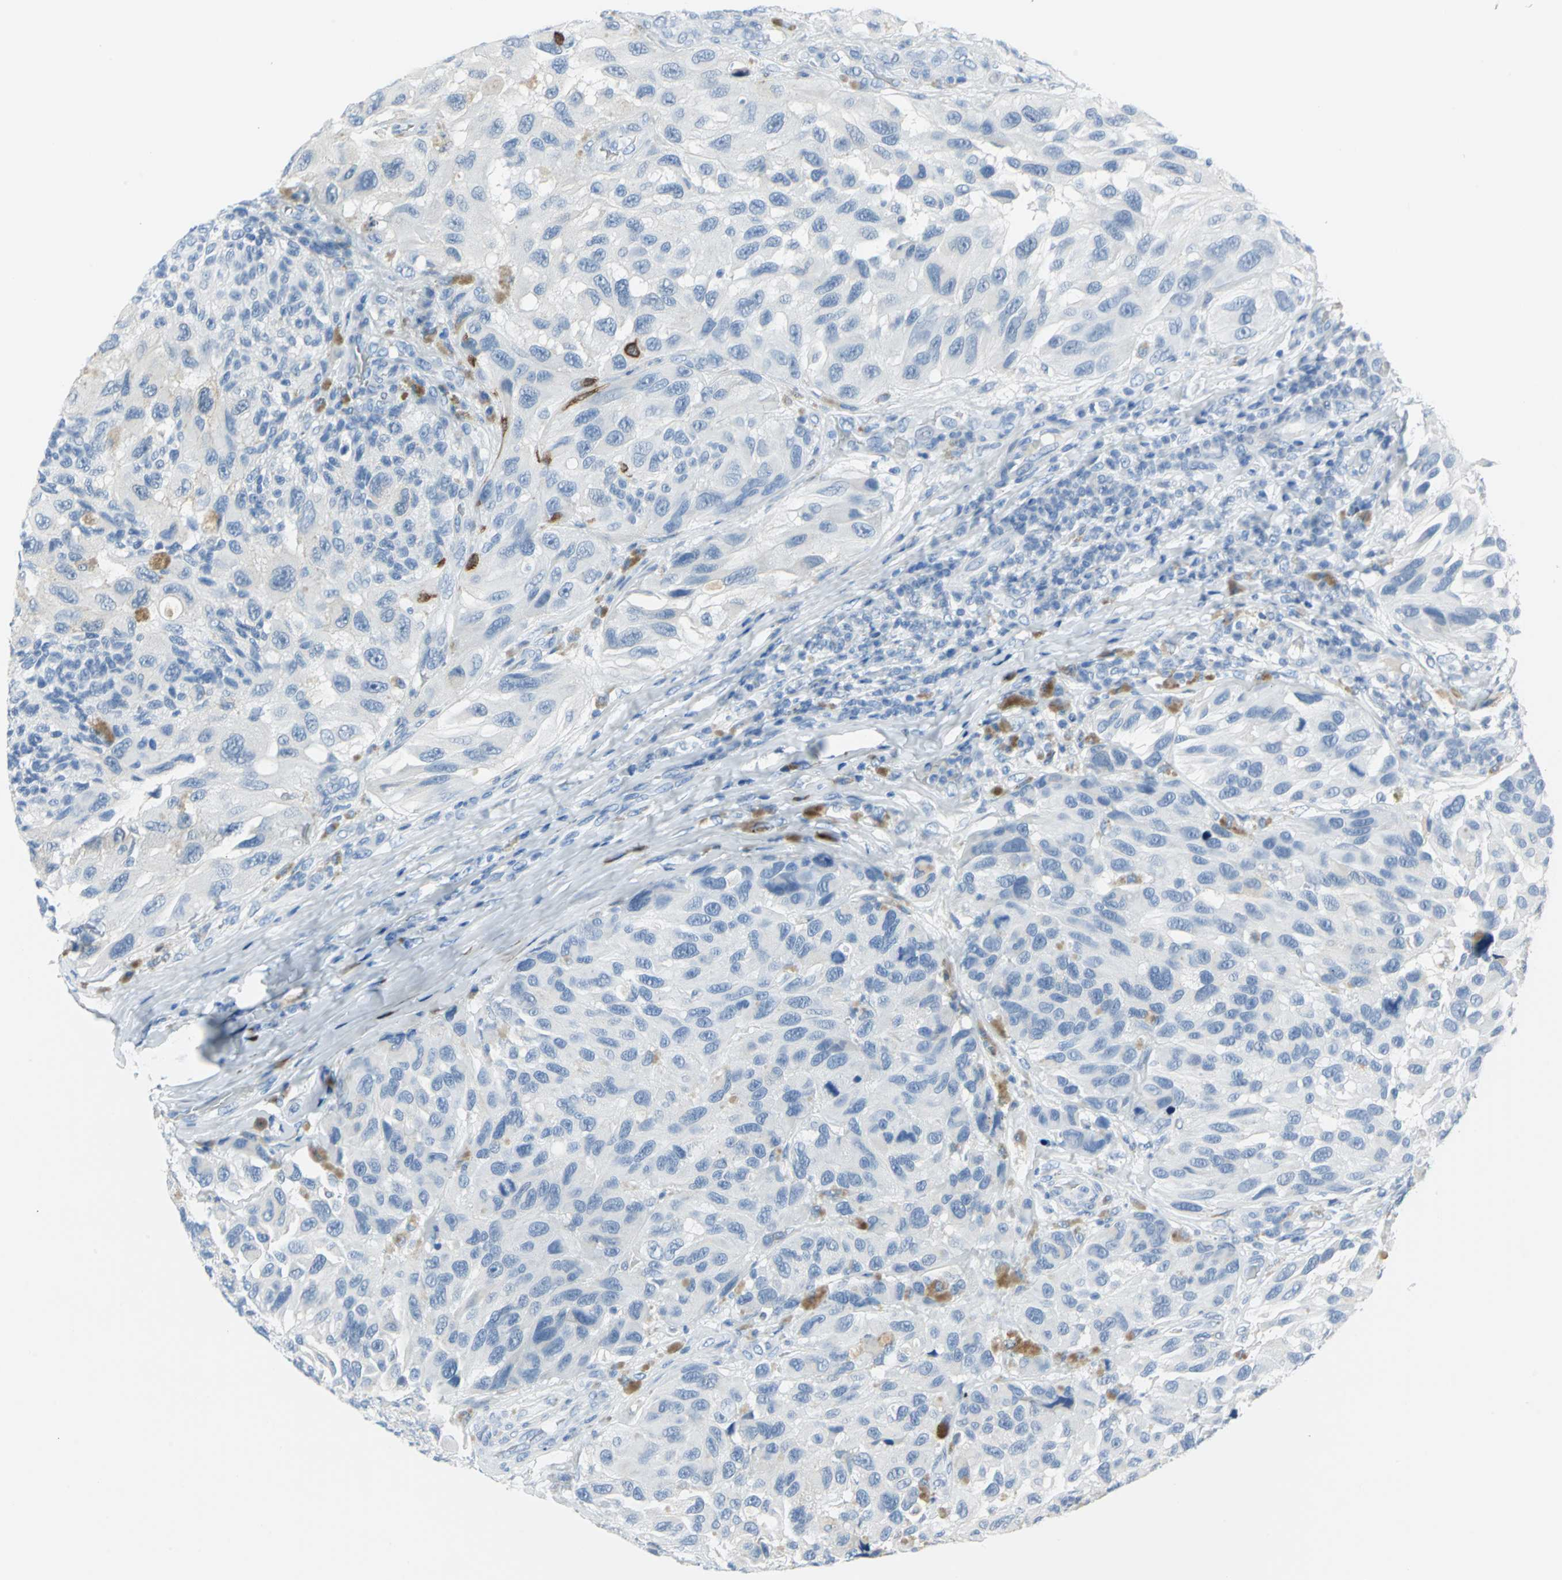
{"staining": {"intensity": "moderate", "quantity": "<25%", "location": "cytoplasmic/membranous"}, "tissue": "melanoma", "cell_type": "Tumor cells", "image_type": "cancer", "snomed": [{"axis": "morphology", "description": "Malignant melanoma, NOS"}, {"axis": "topography", "description": "Skin"}], "caption": "Protein expression analysis of human melanoma reveals moderate cytoplasmic/membranous staining in about <25% of tumor cells.", "gene": "SFN", "patient": {"sex": "female", "age": 73}}